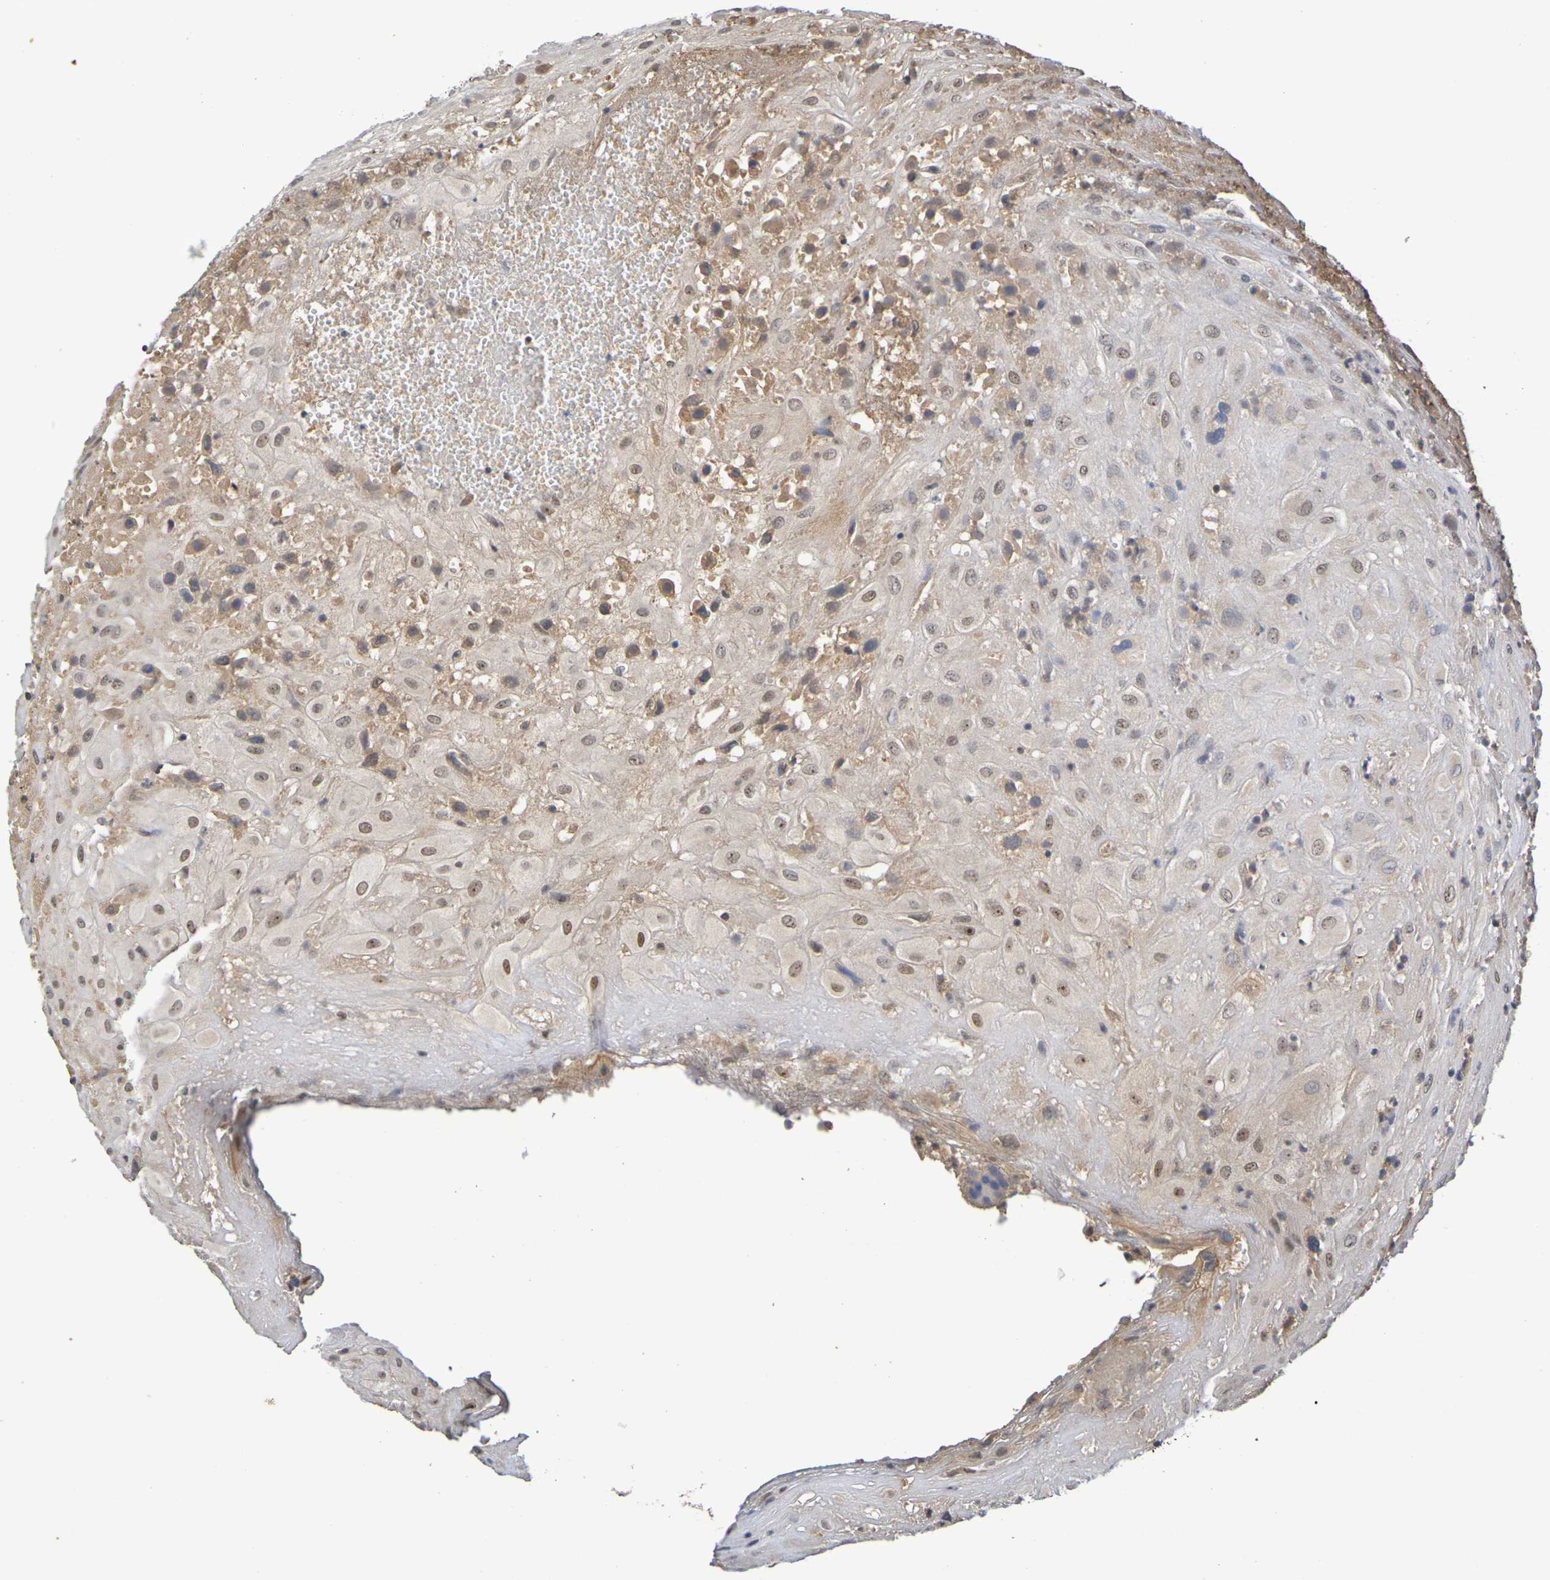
{"staining": {"intensity": "moderate", "quantity": ">75%", "location": "cytoplasmic/membranous,nuclear"}, "tissue": "placenta", "cell_type": "Decidual cells", "image_type": "normal", "snomed": [{"axis": "morphology", "description": "Normal tissue, NOS"}, {"axis": "topography", "description": "Placenta"}], "caption": "Immunohistochemical staining of unremarkable human placenta displays medium levels of moderate cytoplasmic/membranous,nuclear positivity in approximately >75% of decidual cells.", "gene": "TERF2", "patient": {"sex": "female", "age": 18}}